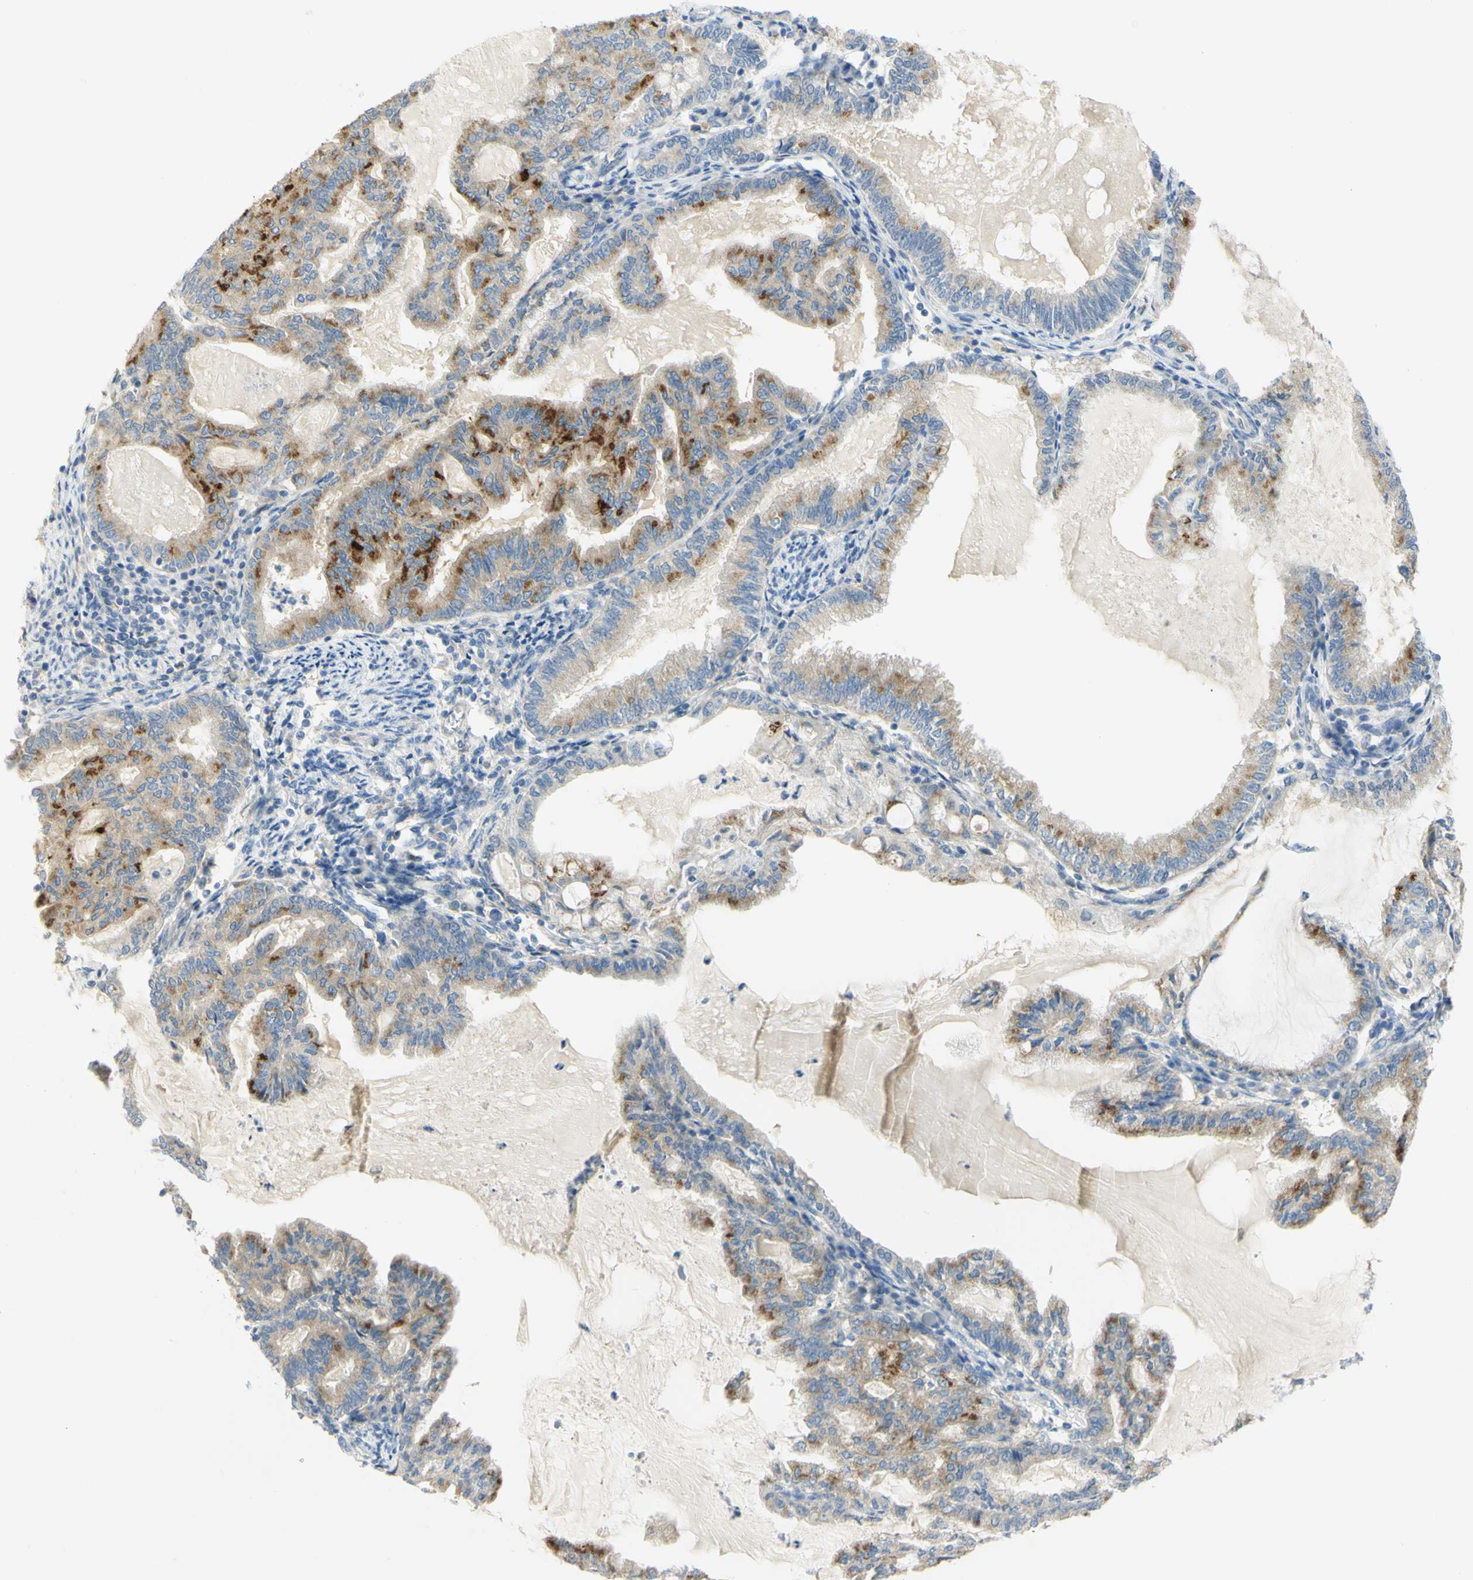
{"staining": {"intensity": "moderate", "quantity": "25%-75%", "location": "cytoplasmic/membranous"}, "tissue": "endometrial cancer", "cell_type": "Tumor cells", "image_type": "cancer", "snomed": [{"axis": "morphology", "description": "Adenocarcinoma, NOS"}, {"axis": "topography", "description": "Endometrium"}], "caption": "IHC micrograph of human endometrial cancer stained for a protein (brown), which demonstrates medium levels of moderate cytoplasmic/membranous expression in approximately 25%-75% of tumor cells.", "gene": "GCNT3", "patient": {"sex": "female", "age": 86}}